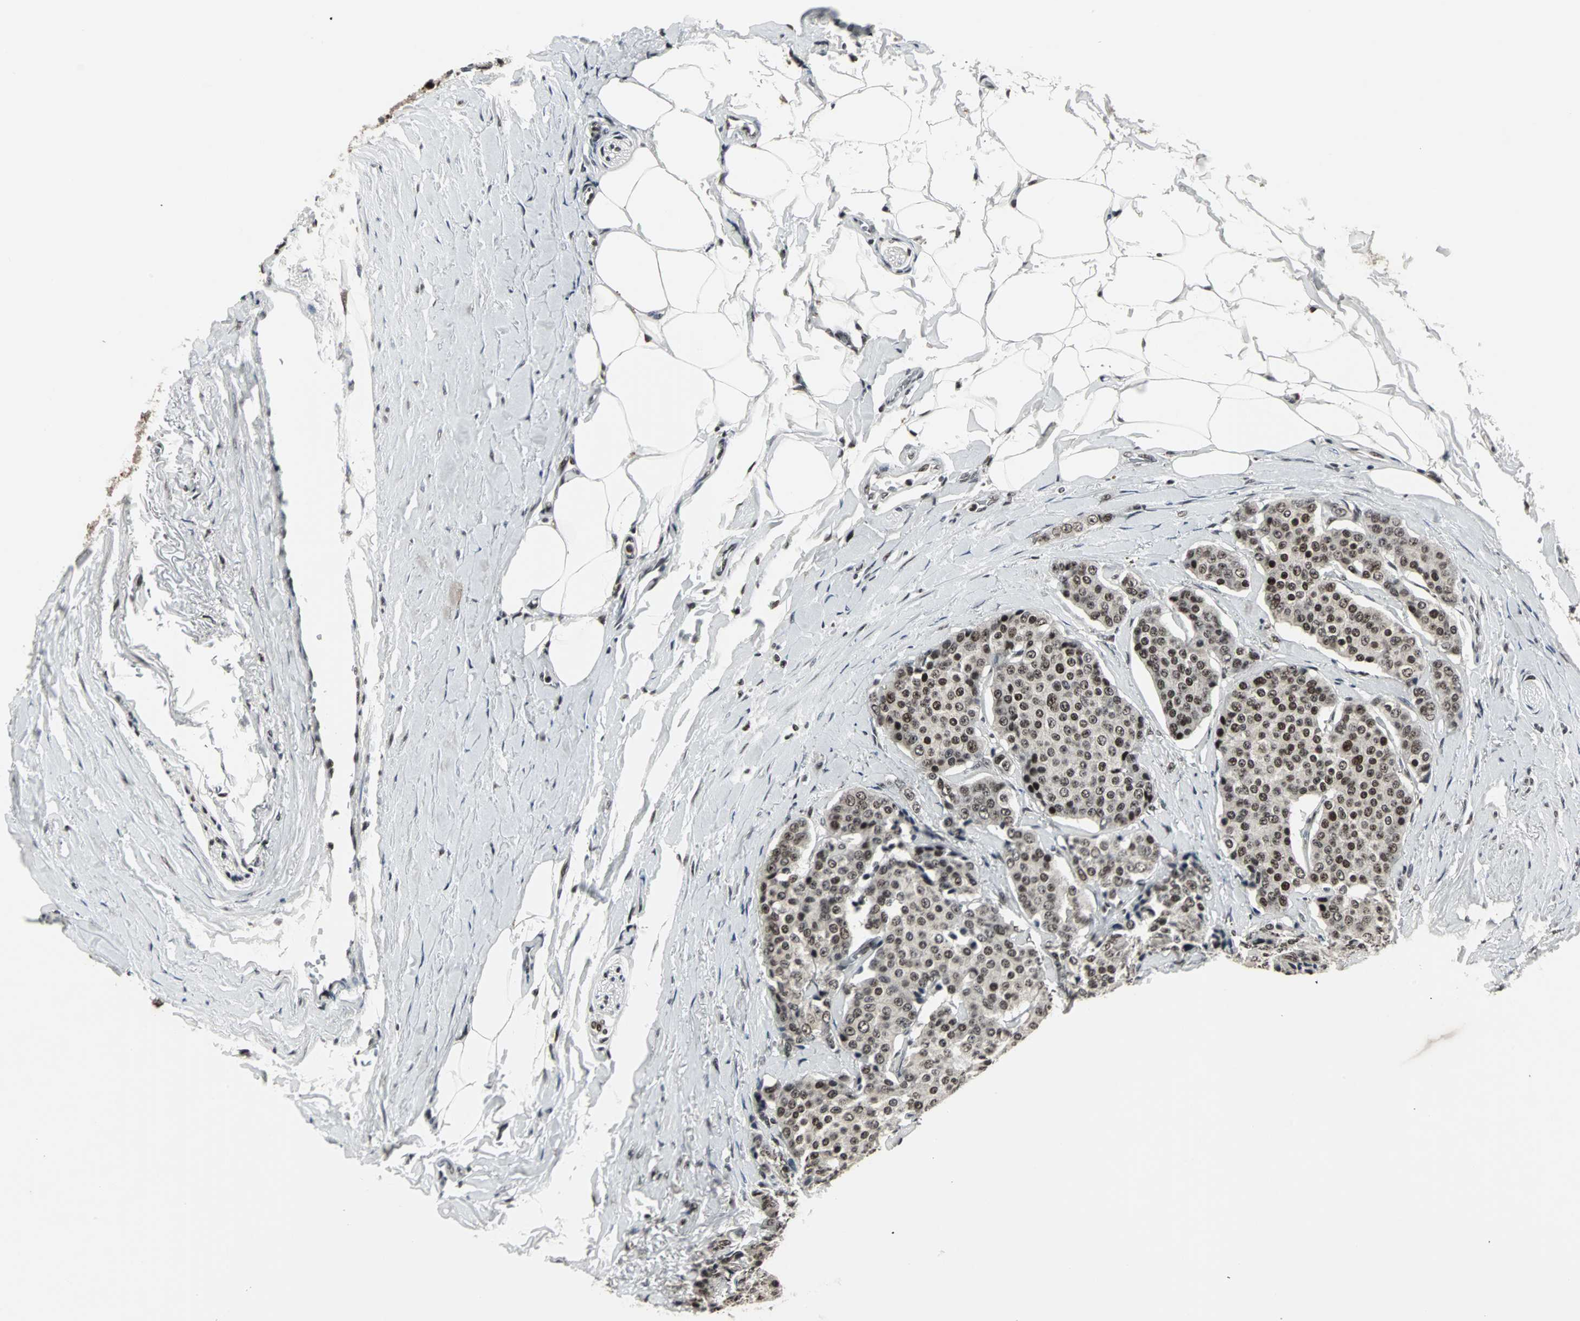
{"staining": {"intensity": "moderate", "quantity": ">75%", "location": "nuclear"}, "tissue": "carcinoid", "cell_type": "Tumor cells", "image_type": "cancer", "snomed": [{"axis": "morphology", "description": "Carcinoid, malignant, NOS"}, {"axis": "topography", "description": "Colon"}], "caption": "Protein staining by immunohistochemistry demonstrates moderate nuclear staining in about >75% of tumor cells in carcinoid.", "gene": "PNKP", "patient": {"sex": "female", "age": 61}}